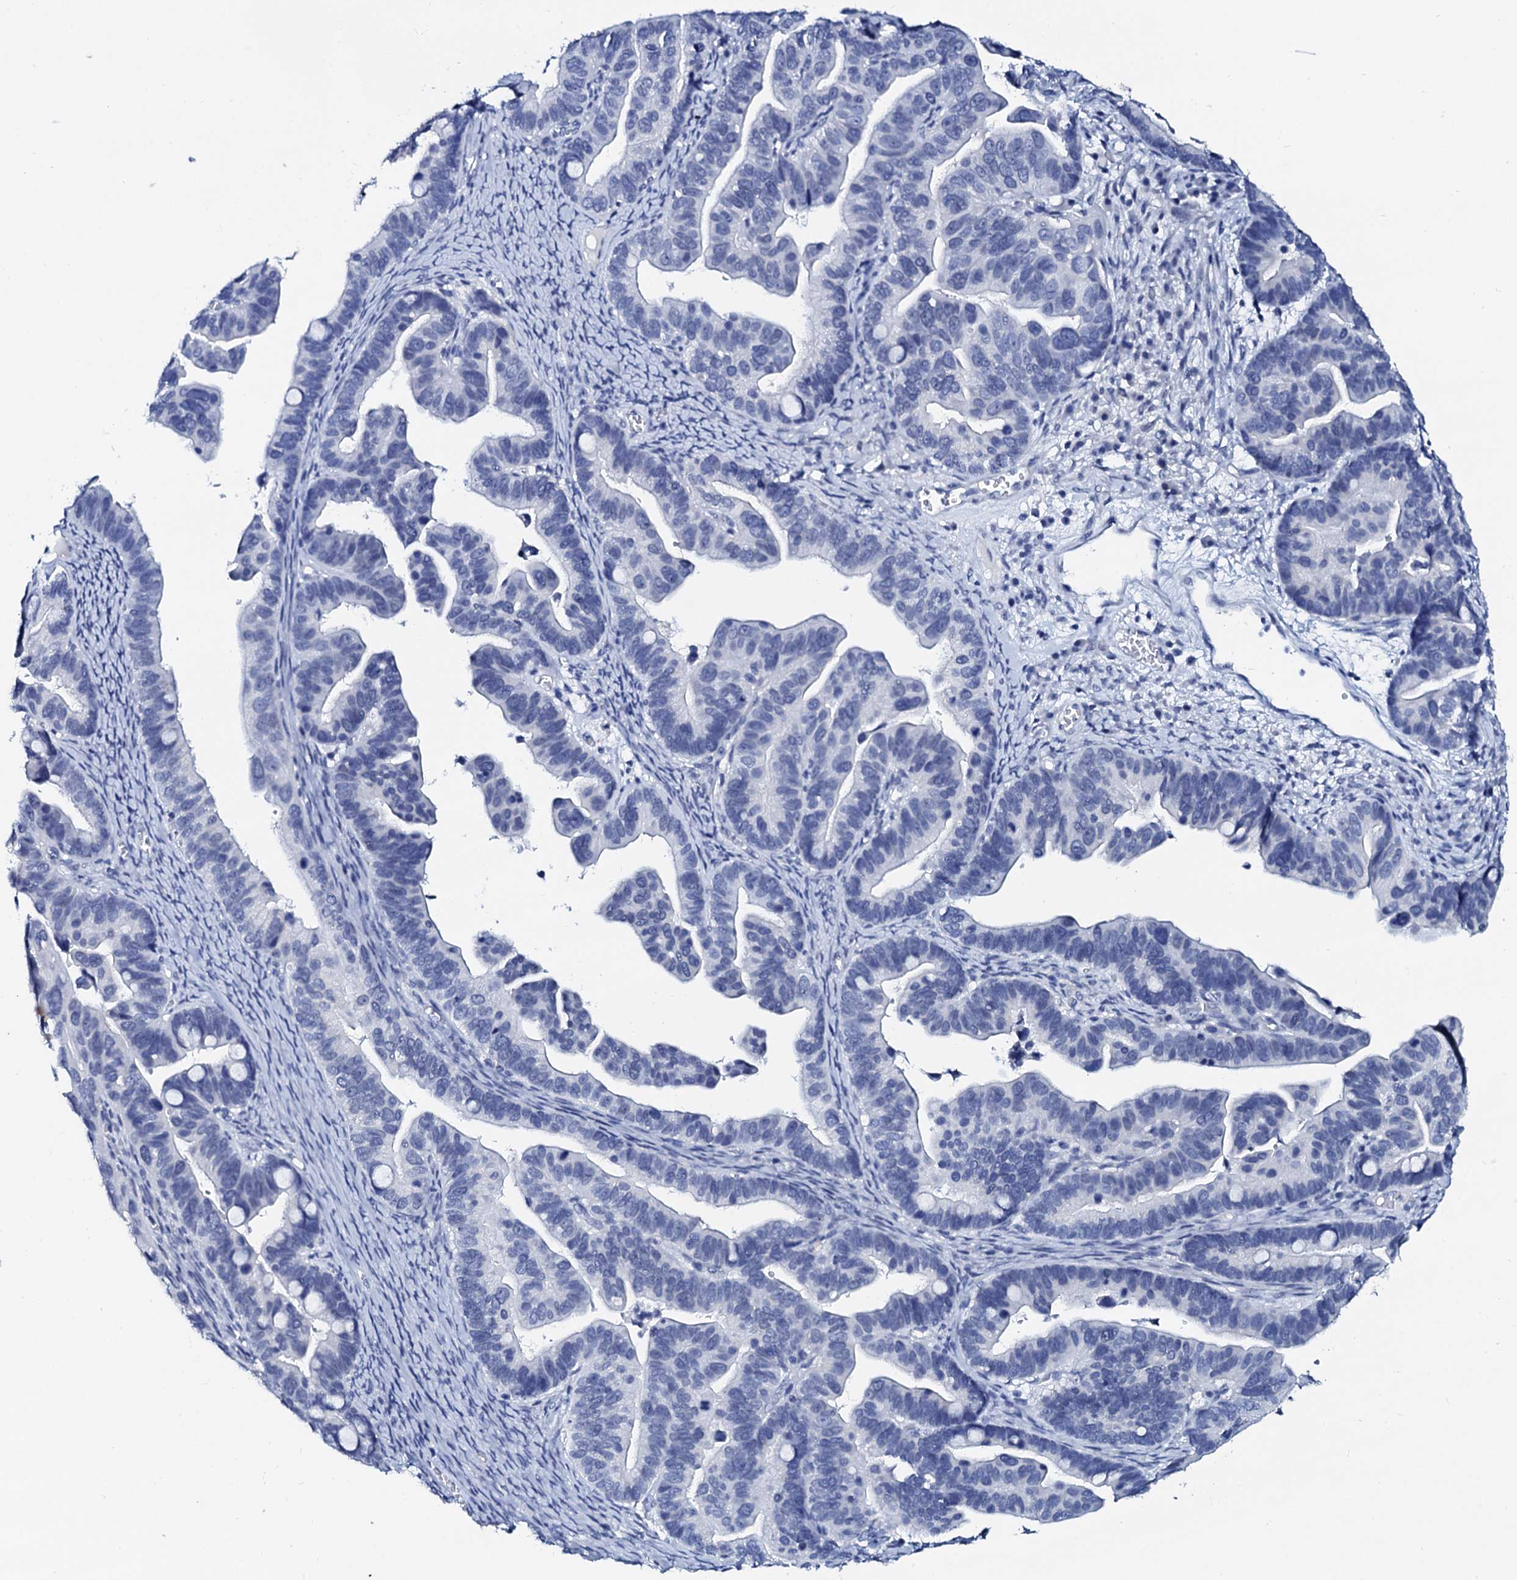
{"staining": {"intensity": "negative", "quantity": "none", "location": "none"}, "tissue": "ovarian cancer", "cell_type": "Tumor cells", "image_type": "cancer", "snomed": [{"axis": "morphology", "description": "Cystadenocarcinoma, serous, NOS"}, {"axis": "topography", "description": "Ovary"}], "caption": "Ovarian cancer stained for a protein using immunohistochemistry (IHC) shows no expression tumor cells.", "gene": "SPATA19", "patient": {"sex": "female", "age": 56}}